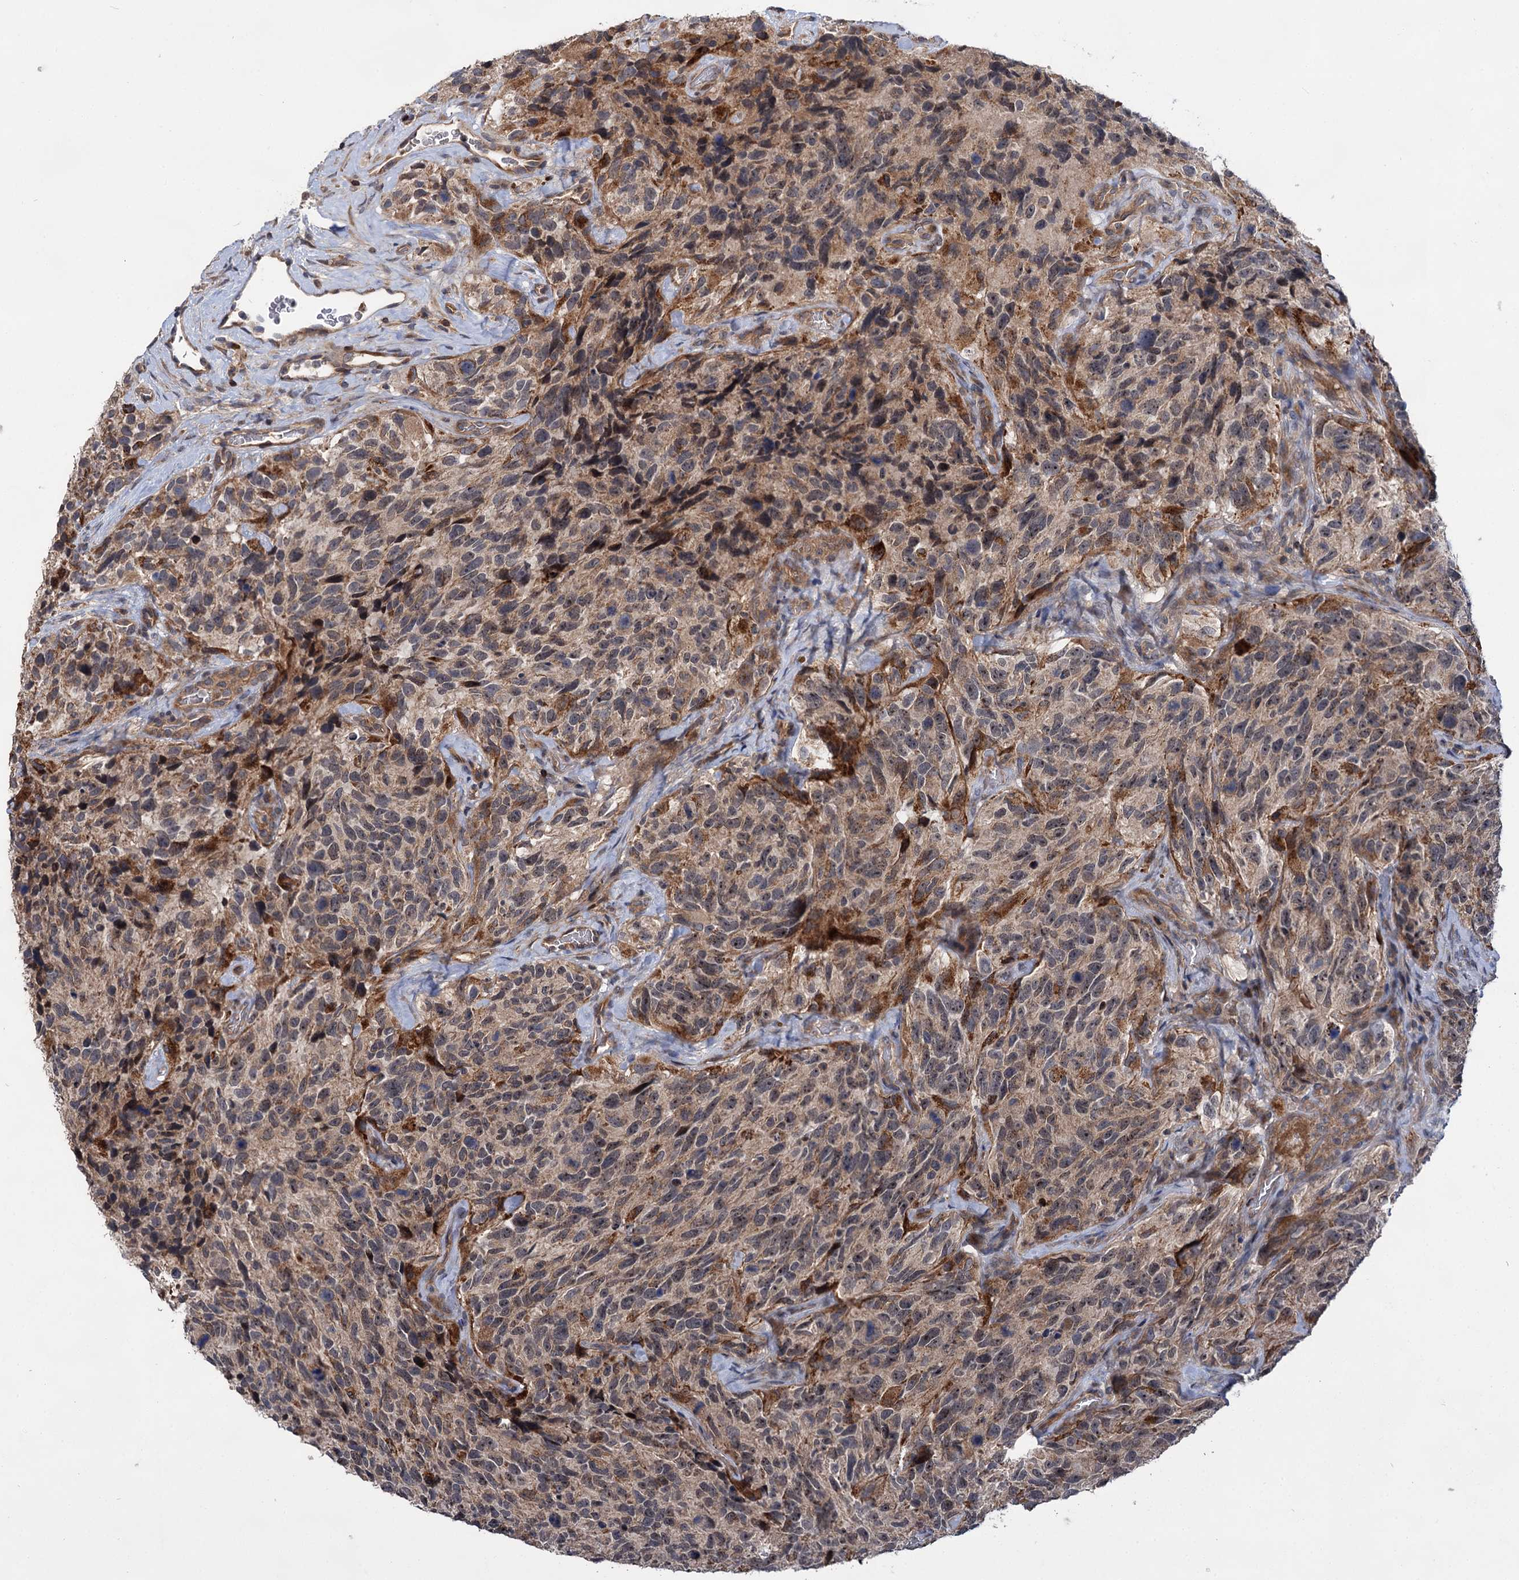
{"staining": {"intensity": "weak", "quantity": "25%-75%", "location": "cytoplasmic/membranous,nuclear"}, "tissue": "glioma", "cell_type": "Tumor cells", "image_type": "cancer", "snomed": [{"axis": "morphology", "description": "Glioma, malignant, High grade"}, {"axis": "topography", "description": "Brain"}], "caption": "Protein expression analysis of glioma exhibits weak cytoplasmic/membranous and nuclear staining in about 25%-75% of tumor cells. The staining was performed using DAB to visualize the protein expression in brown, while the nuclei were stained in blue with hematoxylin (Magnification: 20x).", "gene": "ABLIM1", "patient": {"sex": "male", "age": 69}}